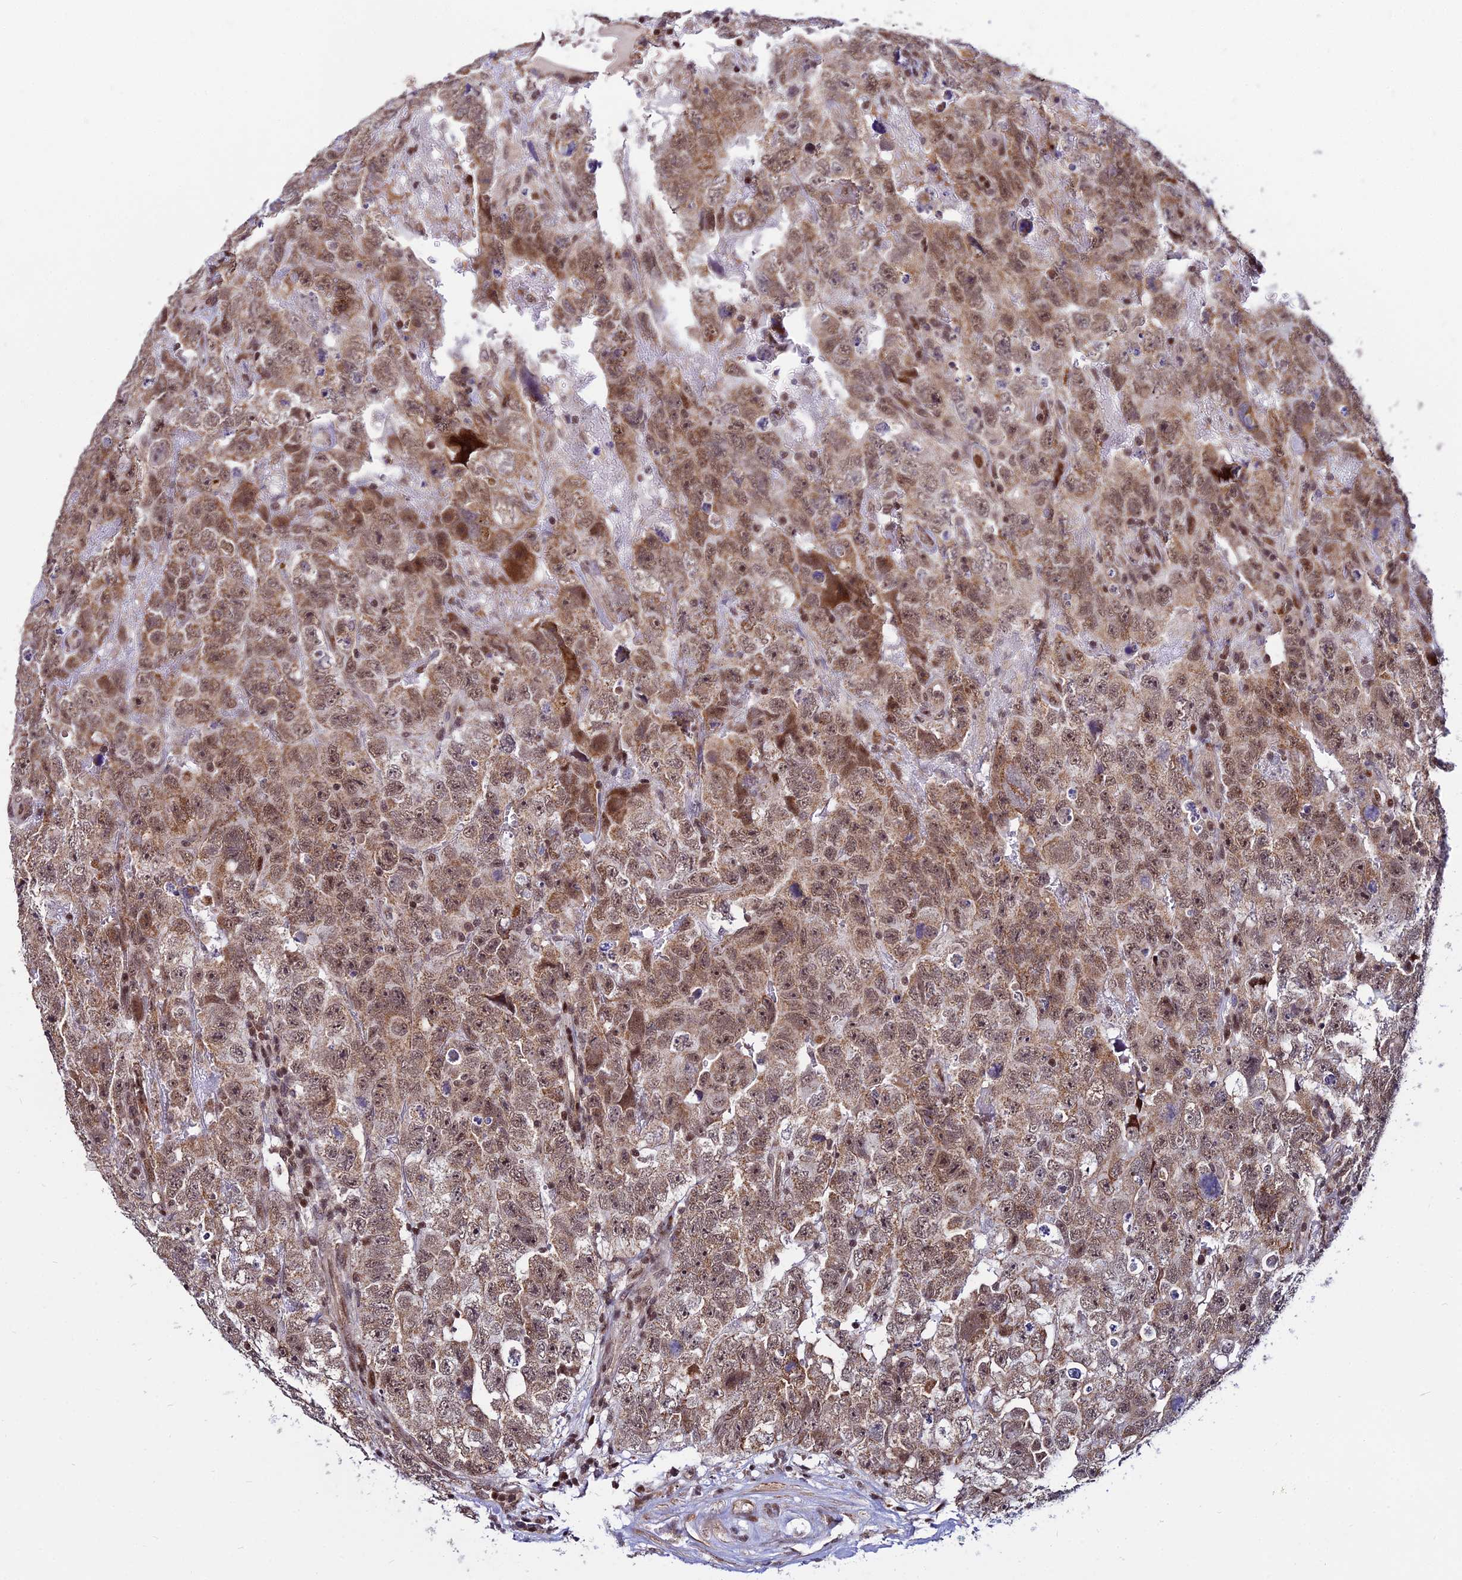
{"staining": {"intensity": "moderate", "quantity": ">75%", "location": "cytoplasmic/membranous,nuclear"}, "tissue": "testis cancer", "cell_type": "Tumor cells", "image_type": "cancer", "snomed": [{"axis": "morphology", "description": "Carcinoma, Embryonal, NOS"}, {"axis": "topography", "description": "Testis"}], "caption": "Protein expression by immunohistochemistry displays moderate cytoplasmic/membranous and nuclear staining in approximately >75% of tumor cells in testis cancer.", "gene": "CIB3", "patient": {"sex": "male", "age": 45}}